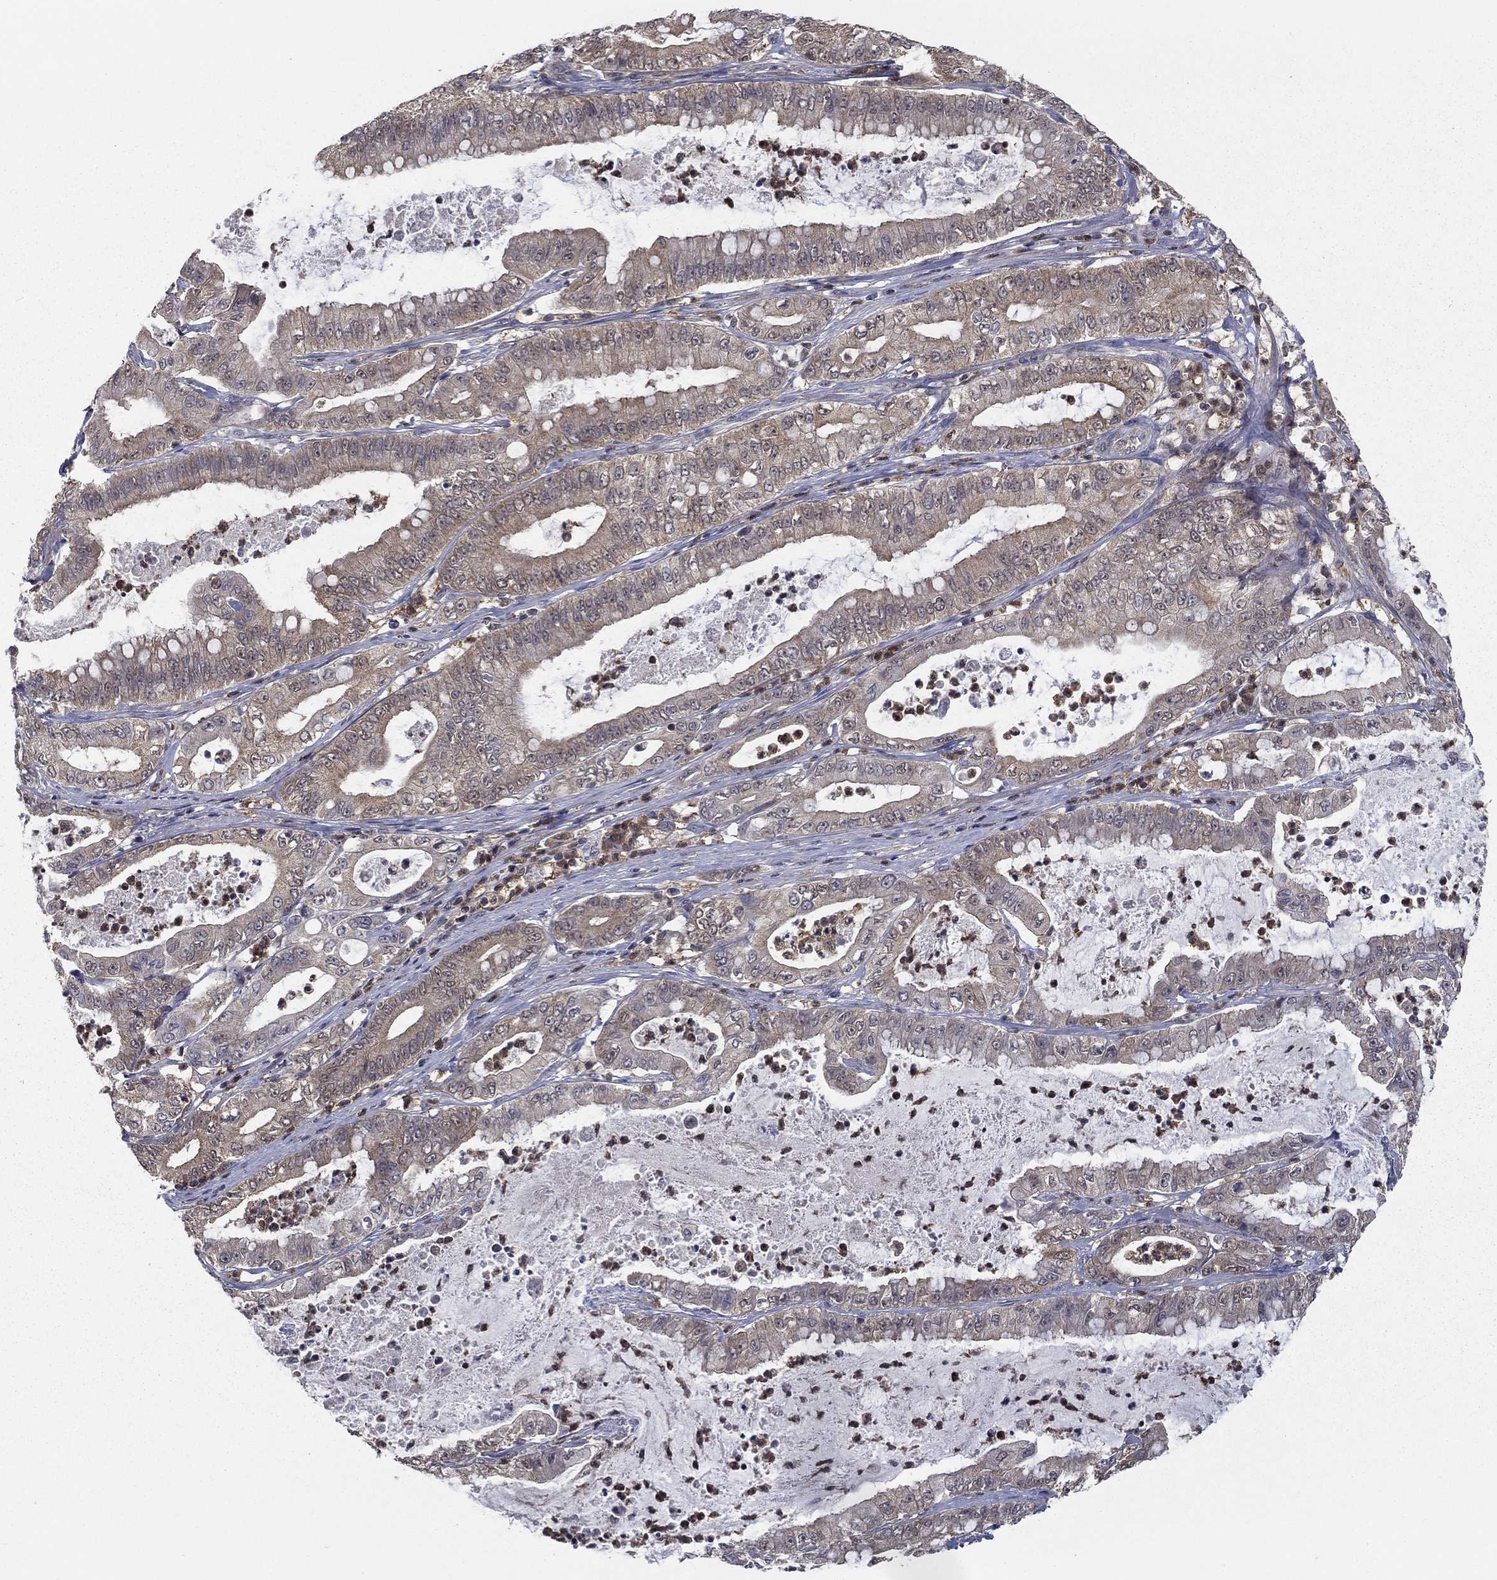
{"staining": {"intensity": "weak", "quantity": "<25%", "location": "cytoplasmic/membranous"}, "tissue": "pancreatic cancer", "cell_type": "Tumor cells", "image_type": "cancer", "snomed": [{"axis": "morphology", "description": "Adenocarcinoma, NOS"}, {"axis": "topography", "description": "Pancreas"}], "caption": "The histopathology image demonstrates no significant positivity in tumor cells of adenocarcinoma (pancreatic). (Stains: DAB IHC with hematoxylin counter stain, Microscopy: brightfield microscopy at high magnification).", "gene": "NIT2", "patient": {"sex": "male", "age": 71}}